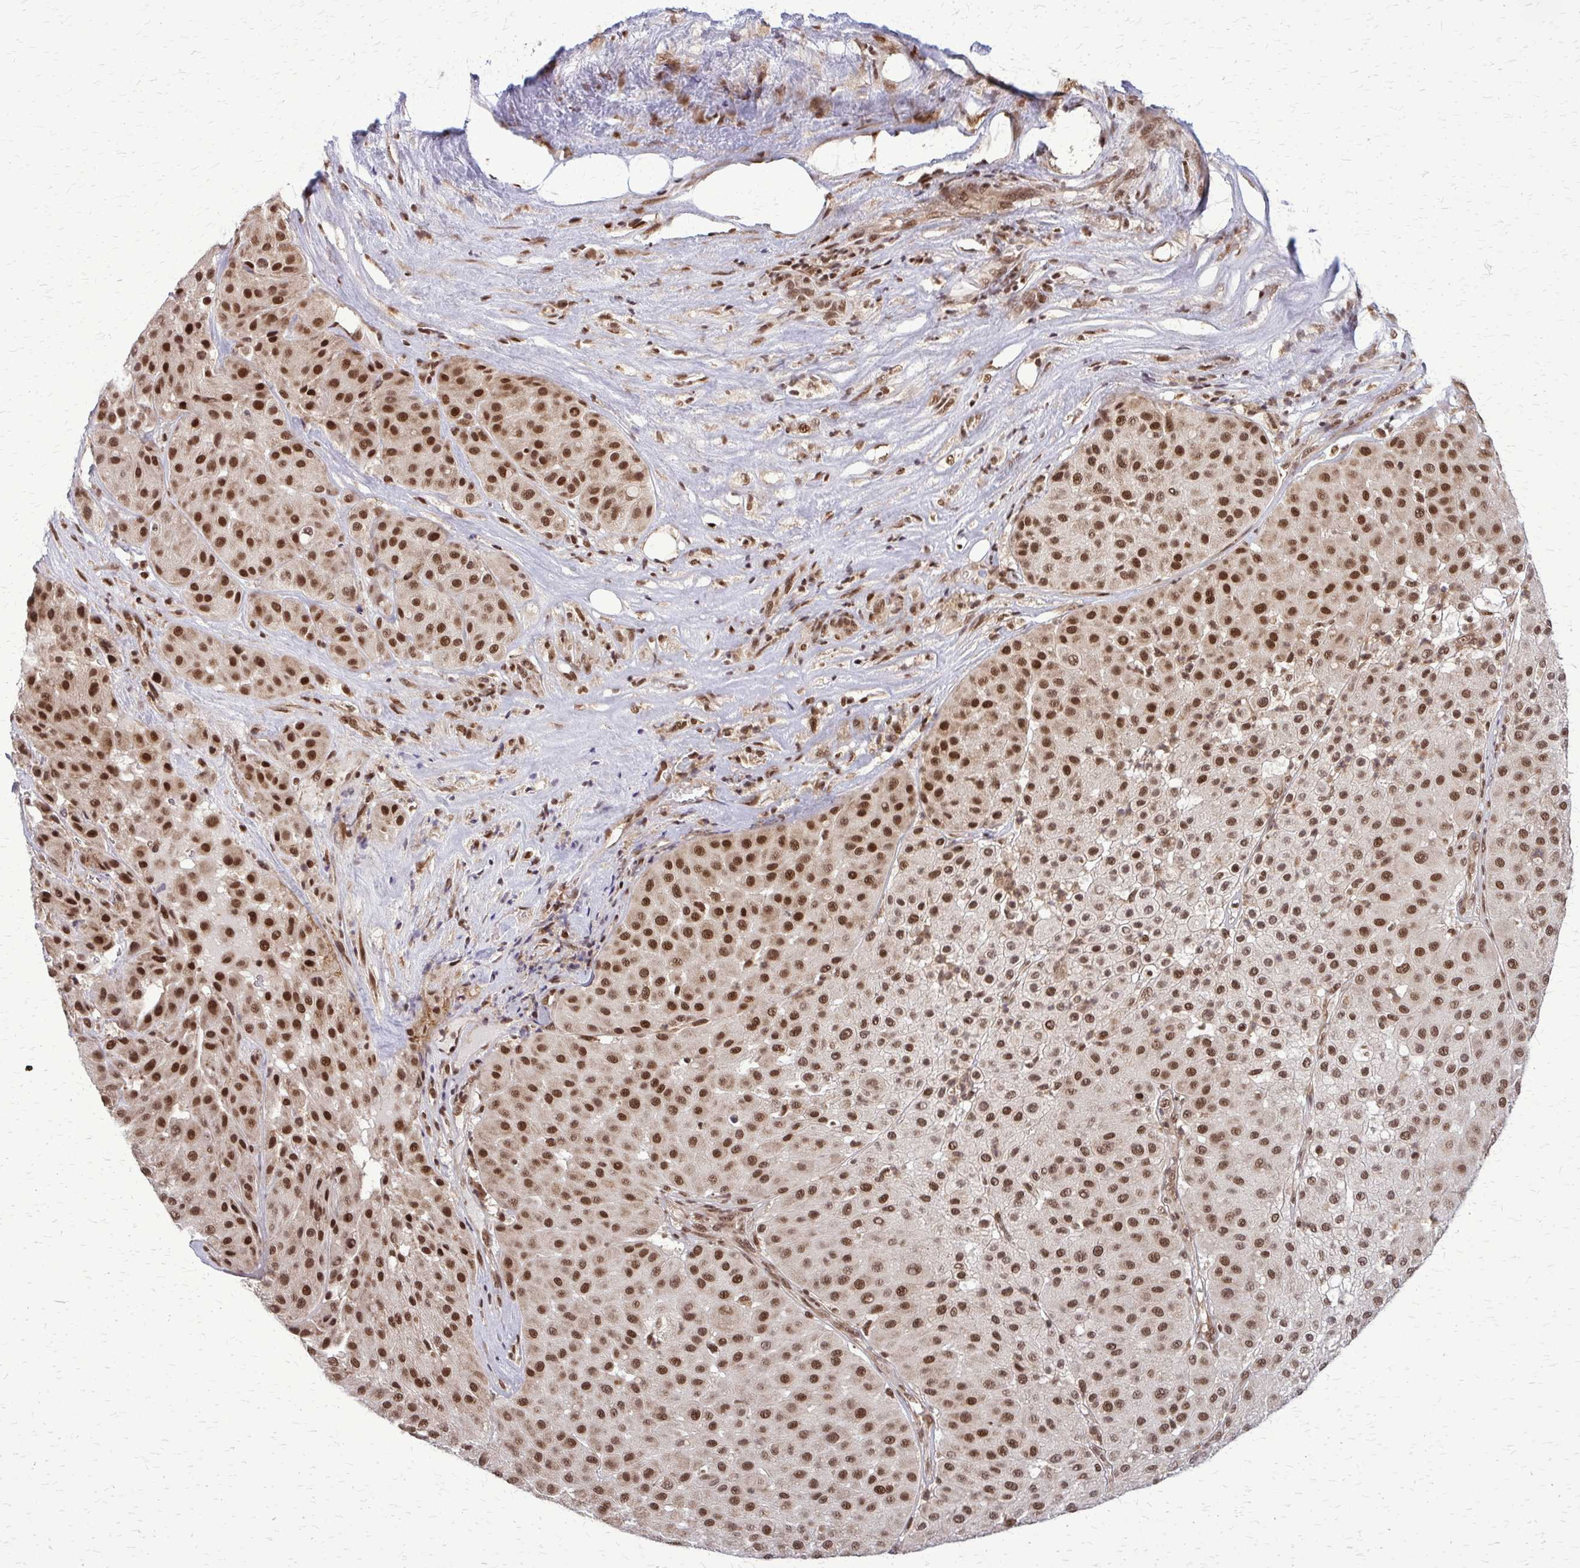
{"staining": {"intensity": "strong", "quantity": ">75%", "location": "nuclear"}, "tissue": "melanoma", "cell_type": "Tumor cells", "image_type": "cancer", "snomed": [{"axis": "morphology", "description": "Malignant melanoma, Metastatic site"}, {"axis": "topography", "description": "Smooth muscle"}], "caption": "Immunohistochemistry micrograph of human malignant melanoma (metastatic site) stained for a protein (brown), which displays high levels of strong nuclear positivity in approximately >75% of tumor cells.", "gene": "HDAC3", "patient": {"sex": "male", "age": 41}}